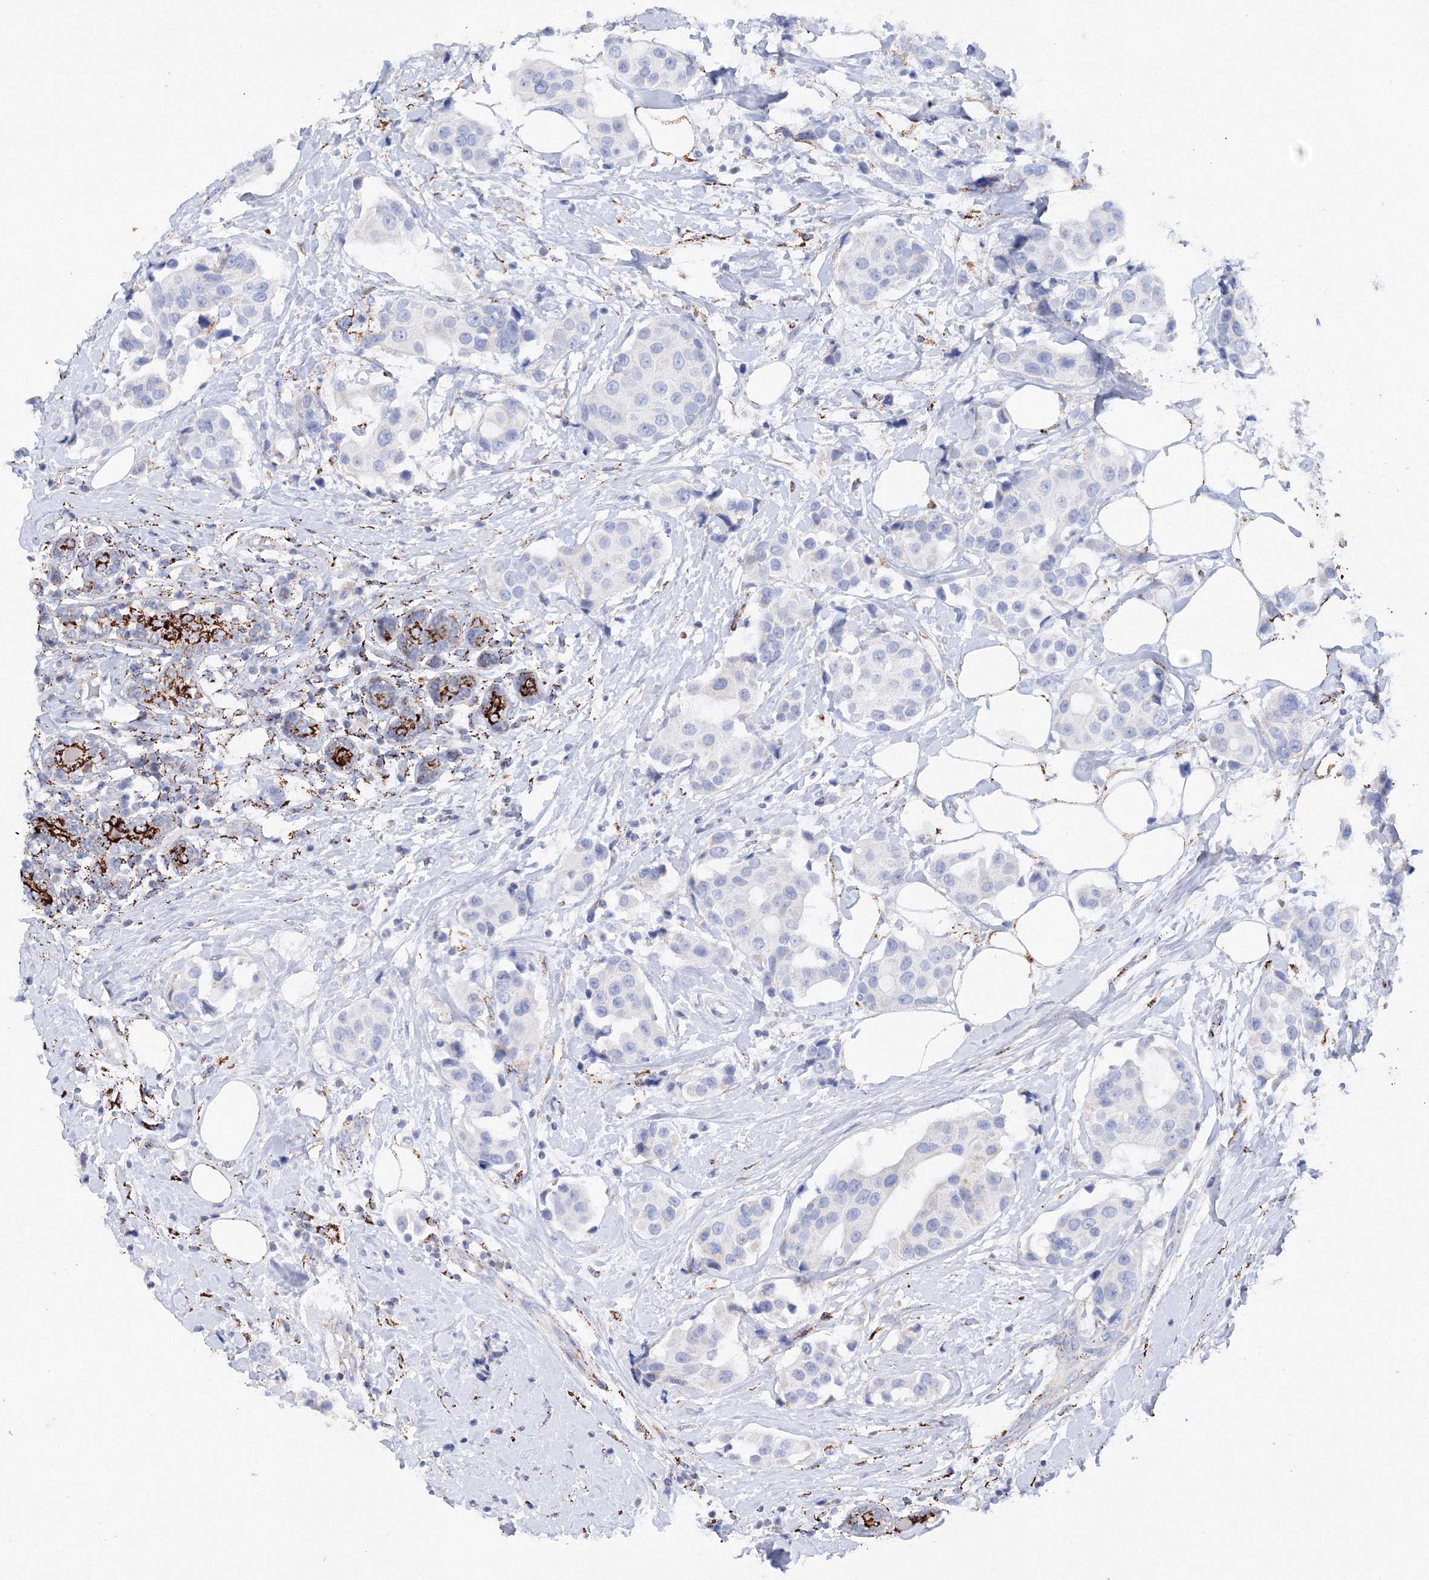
{"staining": {"intensity": "negative", "quantity": "none", "location": "none"}, "tissue": "breast cancer", "cell_type": "Tumor cells", "image_type": "cancer", "snomed": [{"axis": "morphology", "description": "Normal tissue, NOS"}, {"axis": "morphology", "description": "Duct carcinoma"}, {"axis": "topography", "description": "Breast"}], "caption": "Breast cancer (invasive ductal carcinoma) was stained to show a protein in brown. There is no significant staining in tumor cells.", "gene": "MERTK", "patient": {"sex": "female", "age": 39}}